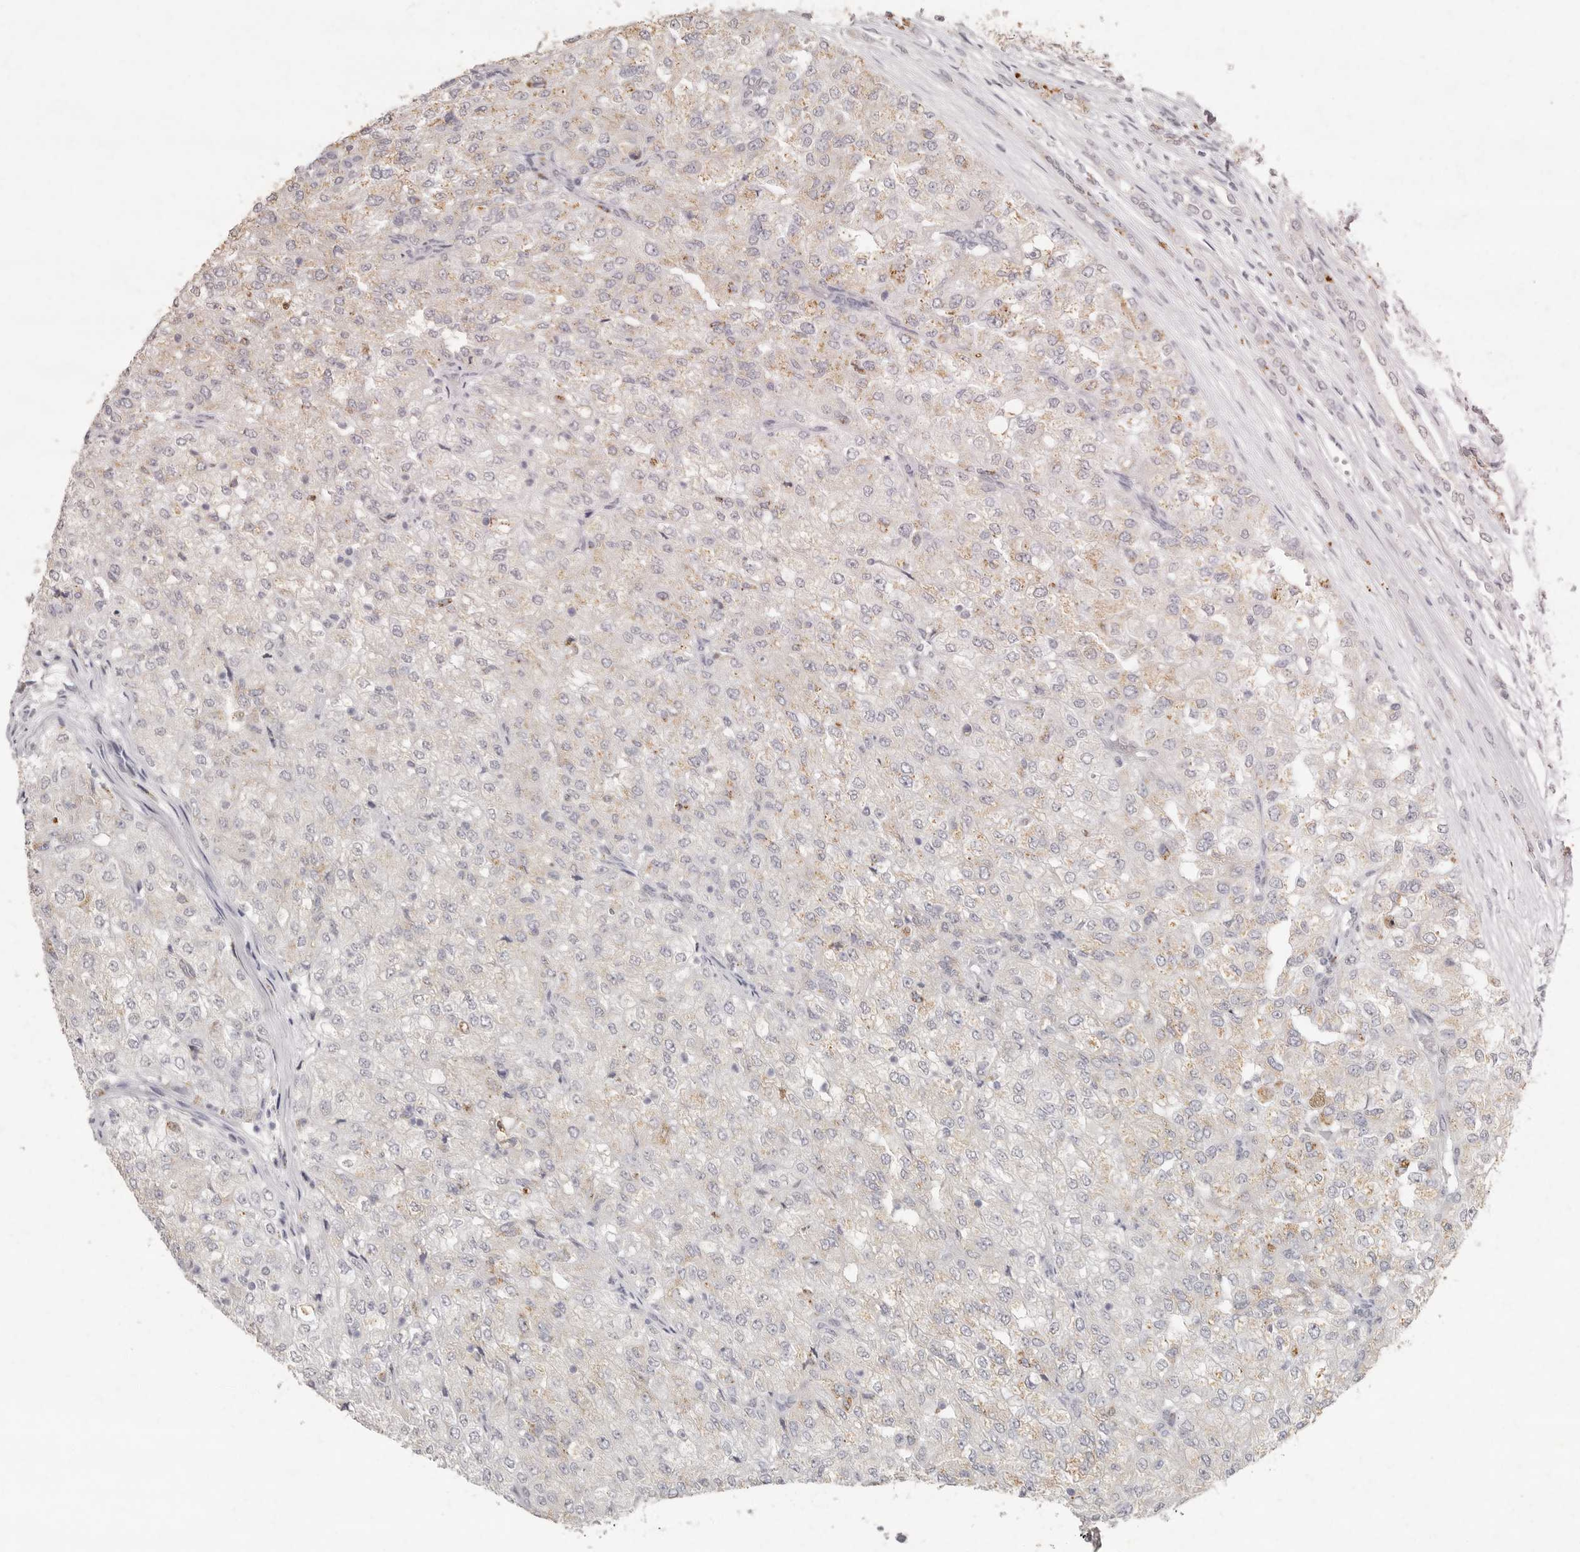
{"staining": {"intensity": "weak", "quantity": "25%-75%", "location": "cytoplasmic/membranous"}, "tissue": "renal cancer", "cell_type": "Tumor cells", "image_type": "cancer", "snomed": [{"axis": "morphology", "description": "Adenocarcinoma, NOS"}, {"axis": "topography", "description": "Kidney"}], "caption": "Adenocarcinoma (renal) was stained to show a protein in brown. There is low levels of weak cytoplasmic/membranous staining in approximately 25%-75% of tumor cells. The staining is performed using DAB brown chromogen to label protein expression. The nuclei are counter-stained blue using hematoxylin.", "gene": "FAM185A", "patient": {"sex": "female", "age": 54}}